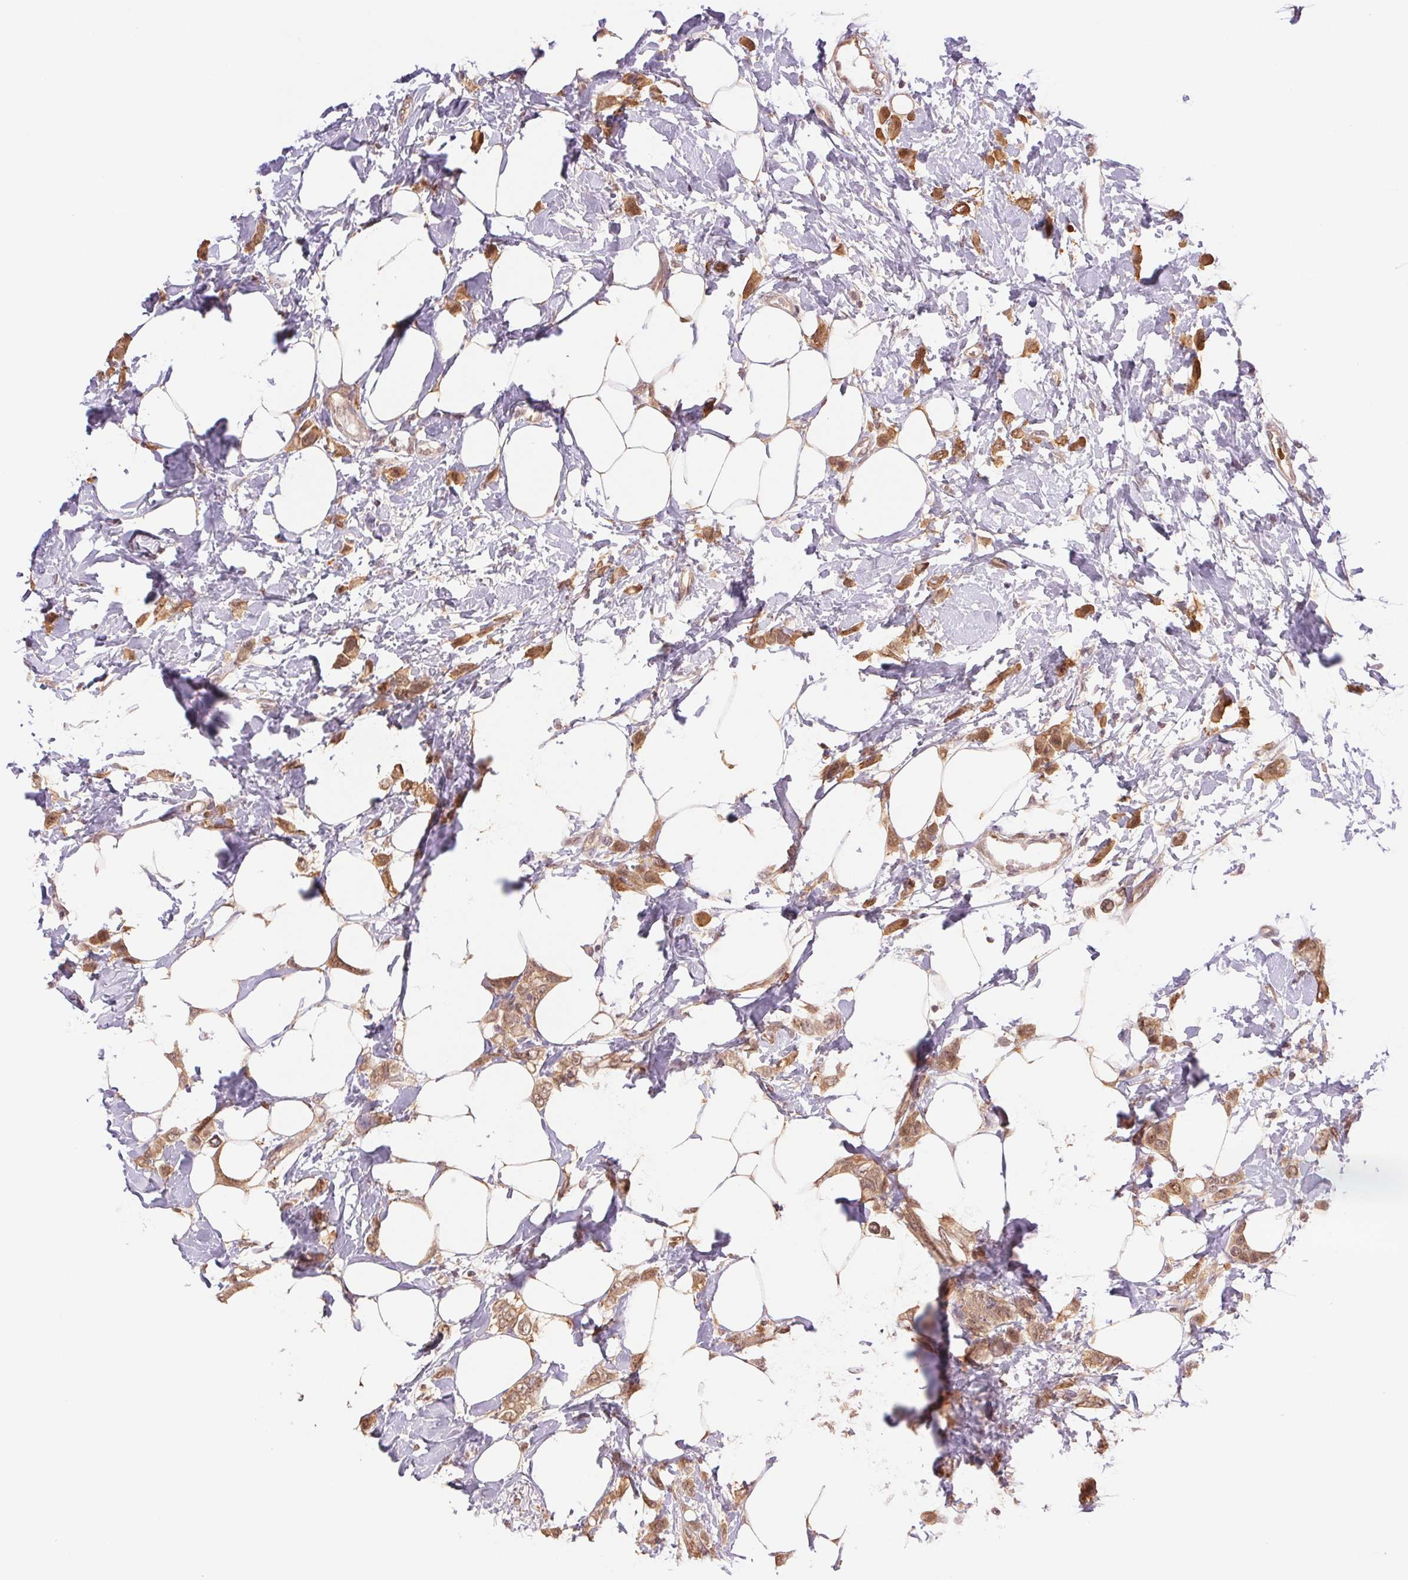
{"staining": {"intensity": "moderate", "quantity": ">75%", "location": "cytoplasmic/membranous,nuclear"}, "tissue": "breast cancer", "cell_type": "Tumor cells", "image_type": "cancer", "snomed": [{"axis": "morphology", "description": "Lobular carcinoma"}, {"axis": "topography", "description": "Breast"}], "caption": "Breast cancer (lobular carcinoma) stained with IHC reveals moderate cytoplasmic/membranous and nuclear staining in approximately >75% of tumor cells. The staining is performed using DAB (3,3'-diaminobenzidine) brown chromogen to label protein expression. The nuclei are counter-stained blue using hematoxylin.", "gene": "CDC123", "patient": {"sex": "female", "age": 66}}